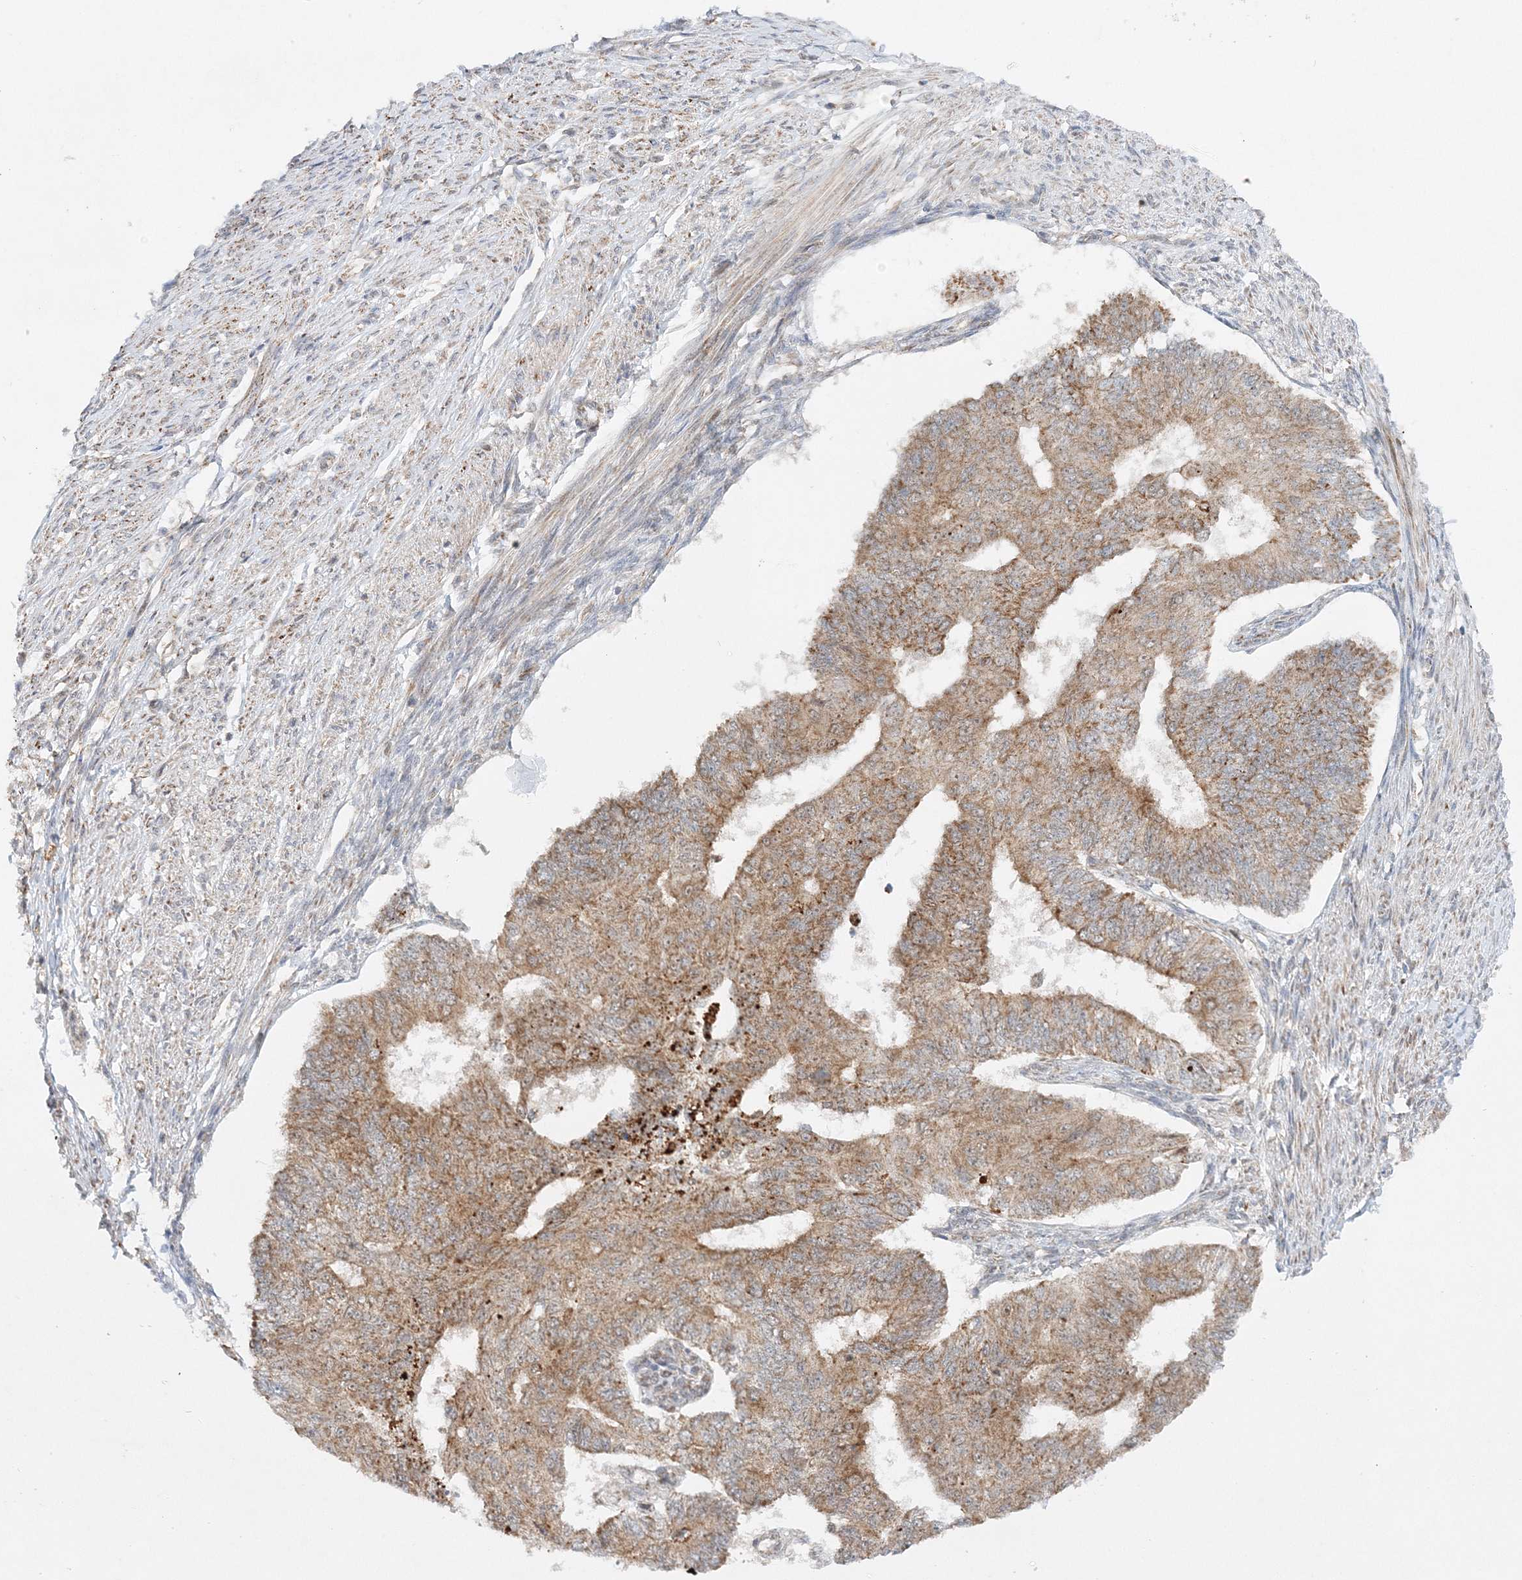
{"staining": {"intensity": "moderate", "quantity": ">75%", "location": "cytoplasmic/membranous"}, "tissue": "endometrial cancer", "cell_type": "Tumor cells", "image_type": "cancer", "snomed": [{"axis": "morphology", "description": "Adenocarcinoma, NOS"}, {"axis": "topography", "description": "Endometrium"}], "caption": "Immunohistochemical staining of endometrial adenocarcinoma shows moderate cytoplasmic/membranous protein staining in approximately >75% of tumor cells.", "gene": "RAB11FIP2", "patient": {"sex": "female", "age": 32}}